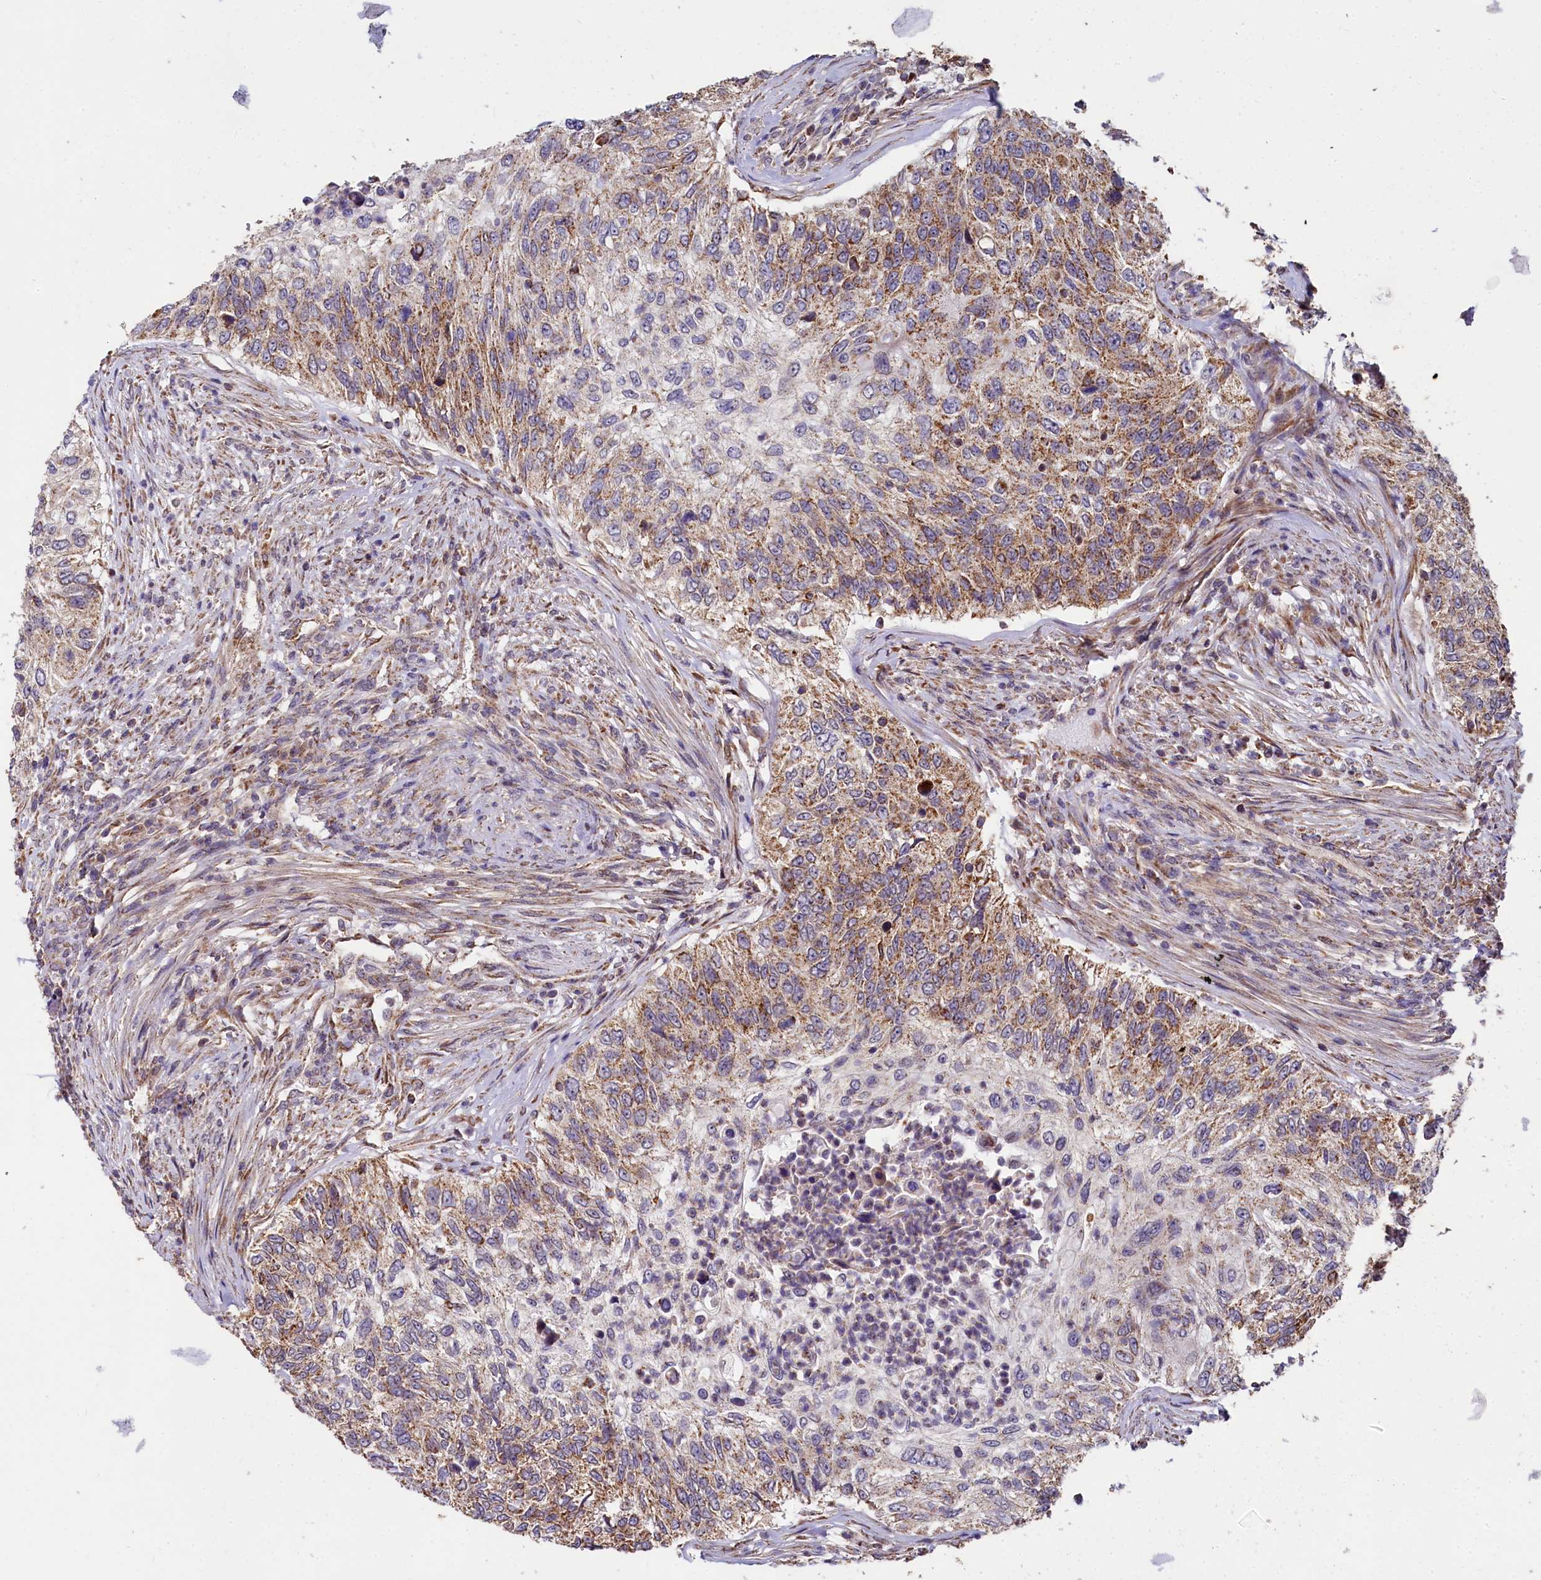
{"staining": {"intensity": "moderate", "quantity": ">75%", "location": "cytoplasmic/membranous"}, "tissue": "urothelial cancer", "cell_type": "Tumor cells", "image_type": "cancer", "snomed": [{"axis": "morphology", "description": "Urothelial carcinoma, High grade"}, {"axis": "topography", "description": "Urinary bladder"}], "caption": "DAB (3,3'-diaminobenzidine) immunohistochemical staining of human urothelial cancer reveals moderate cytoplasmic/membranous protein staining in about >75% of tumor cells. (brown staining indicates protein expression, while blue staining denotes nuclei).", "gene": "SPRYD3", "patient": {"sex": "female", "age": 60}}